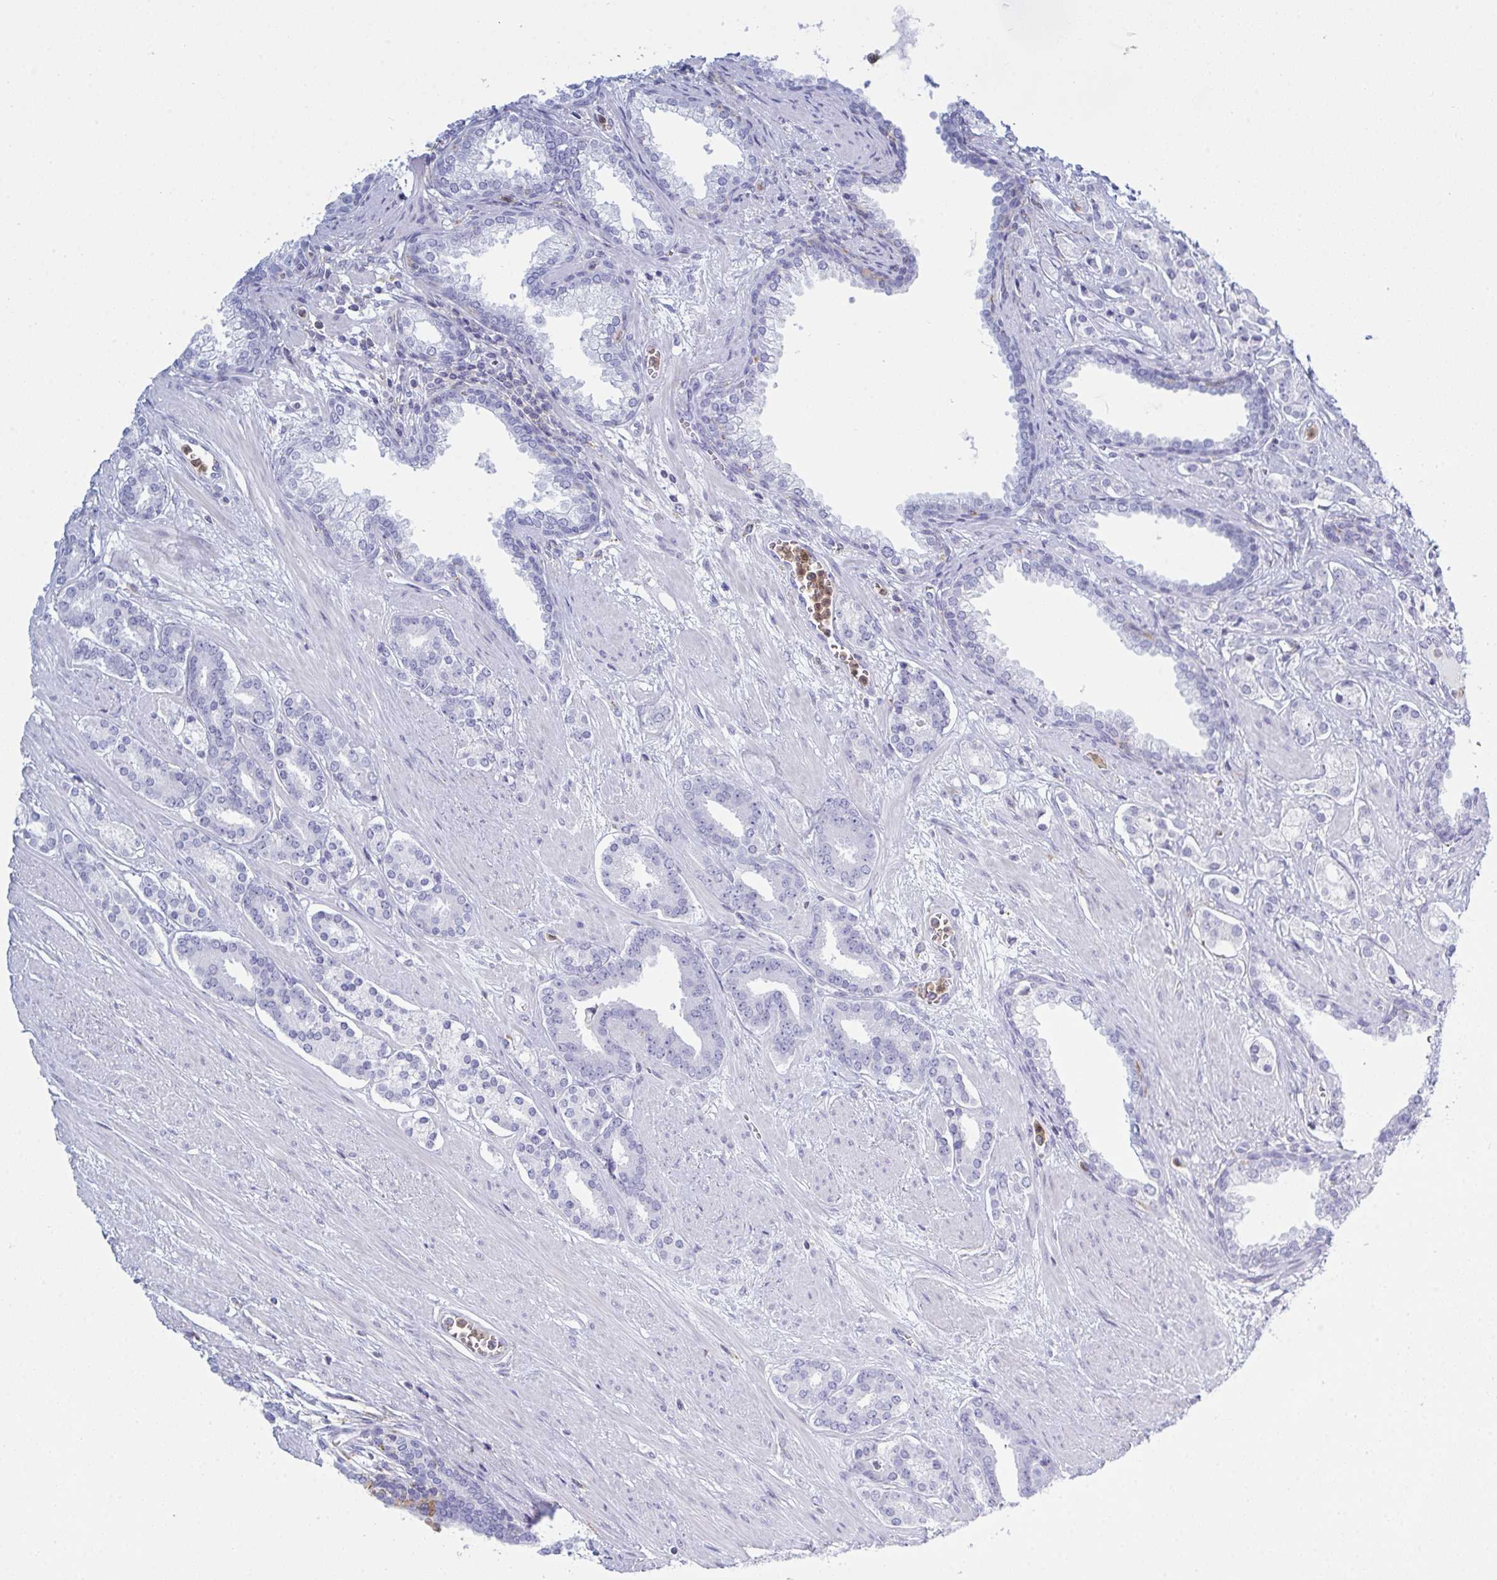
{"staining": {"intensity": "negative", "quantity": "none", "location": "none"}, "tissue": "prostate cancer", "cell_type": "Tumor cells", "image_type": "cancer", "snomed": [{"axis": "morphology", "description": "Adenocarcinoma, High grade"}, {"axis": "topography", "description": "Prostate"}], "caption": "The image reveals no significant staining in tumor cells of high-grade adenocarcinoma (prostate). Nuclei are stained in blue.", "gene": "MYO1F", "patient": {"sex": "male", "age": 60}}